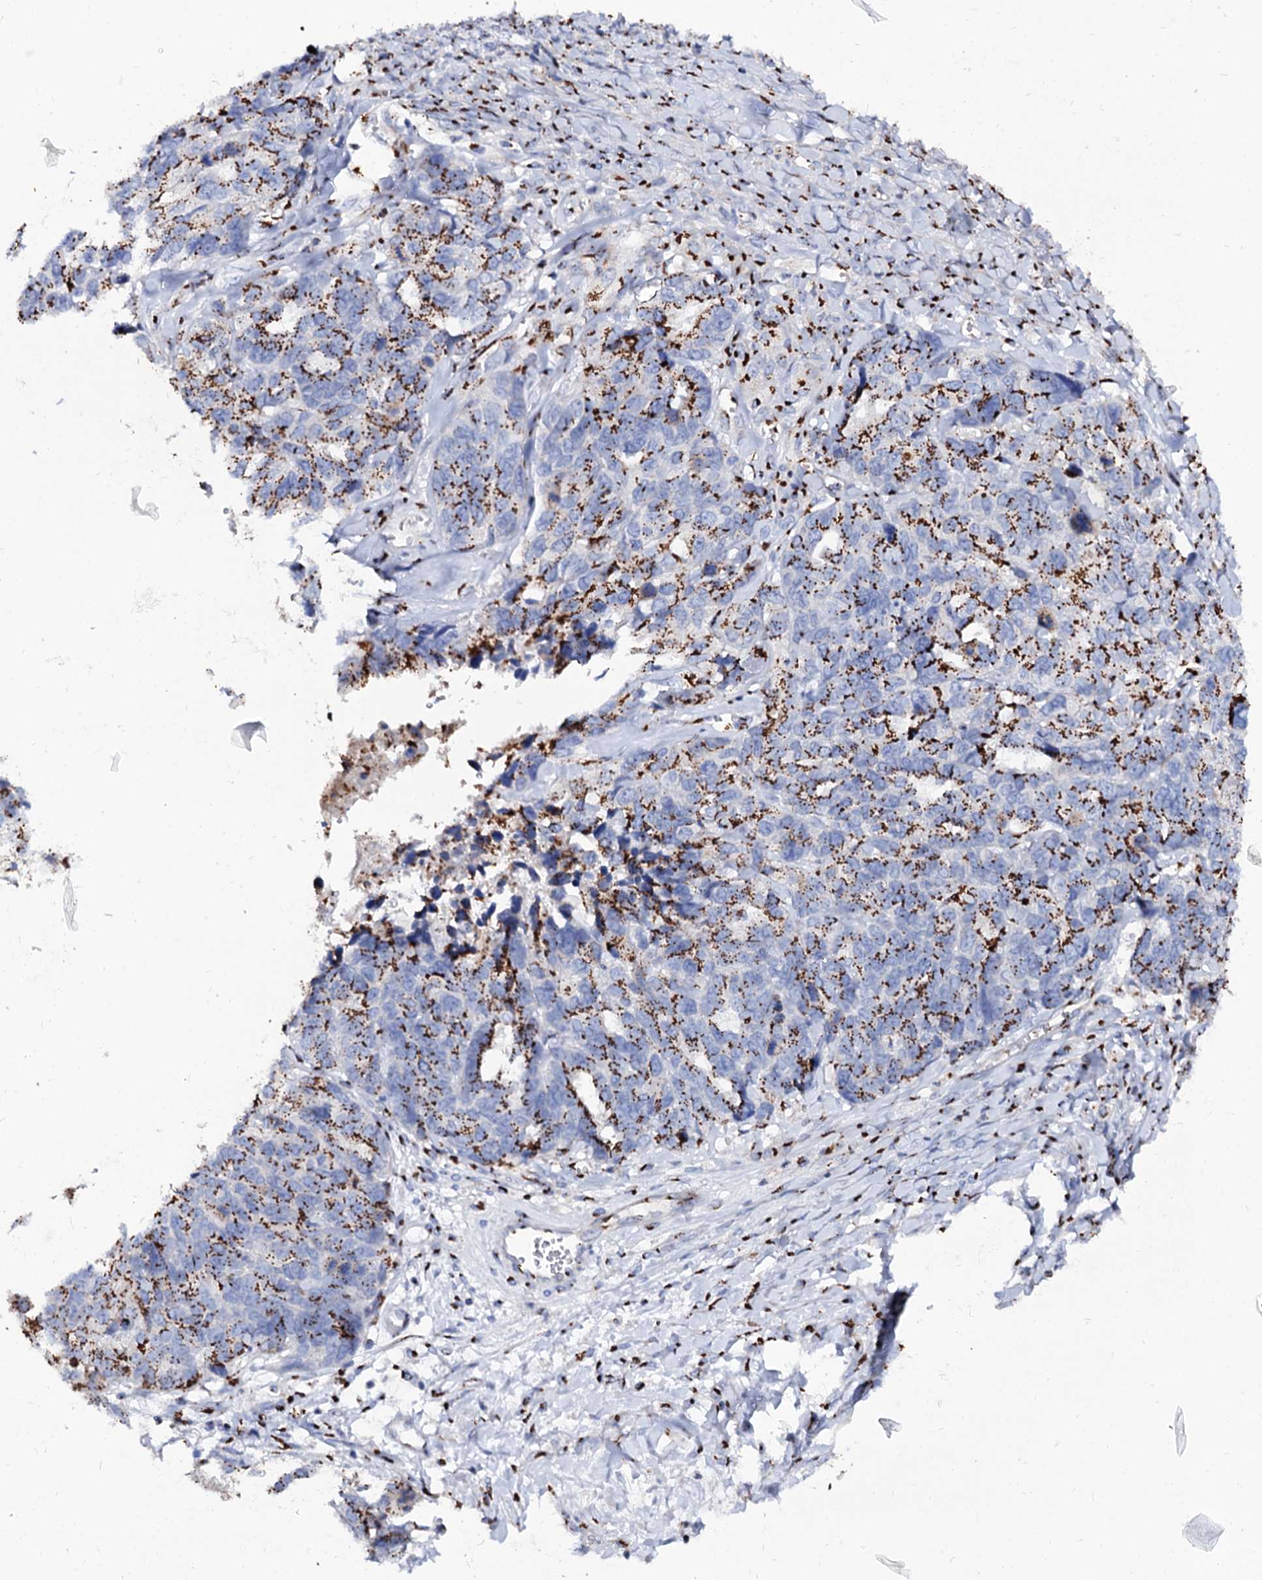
{"staining": {"intensity": "strong", "quantity": ">75%", "location": "cytoplasmic/membranous"}, "tissue": "ovarian cancer", "cell_type": "Tumor cells", "image_type": "cancer", "snomed": [{"axis": "morphology", "description": "Cystadenocarcinoma, serous, NOS"}, {"axis": "topography", "description": "Ovary"}], "caption": "Immunohistochemistry of serous cystadenocarcinoma (ovarian) shows high levels of strong cytoplasmic/membranous staining in approximately >75% of tumor cells.", "gene": "TM9SF3", "patient": {"sex": "female", "age": 79}}